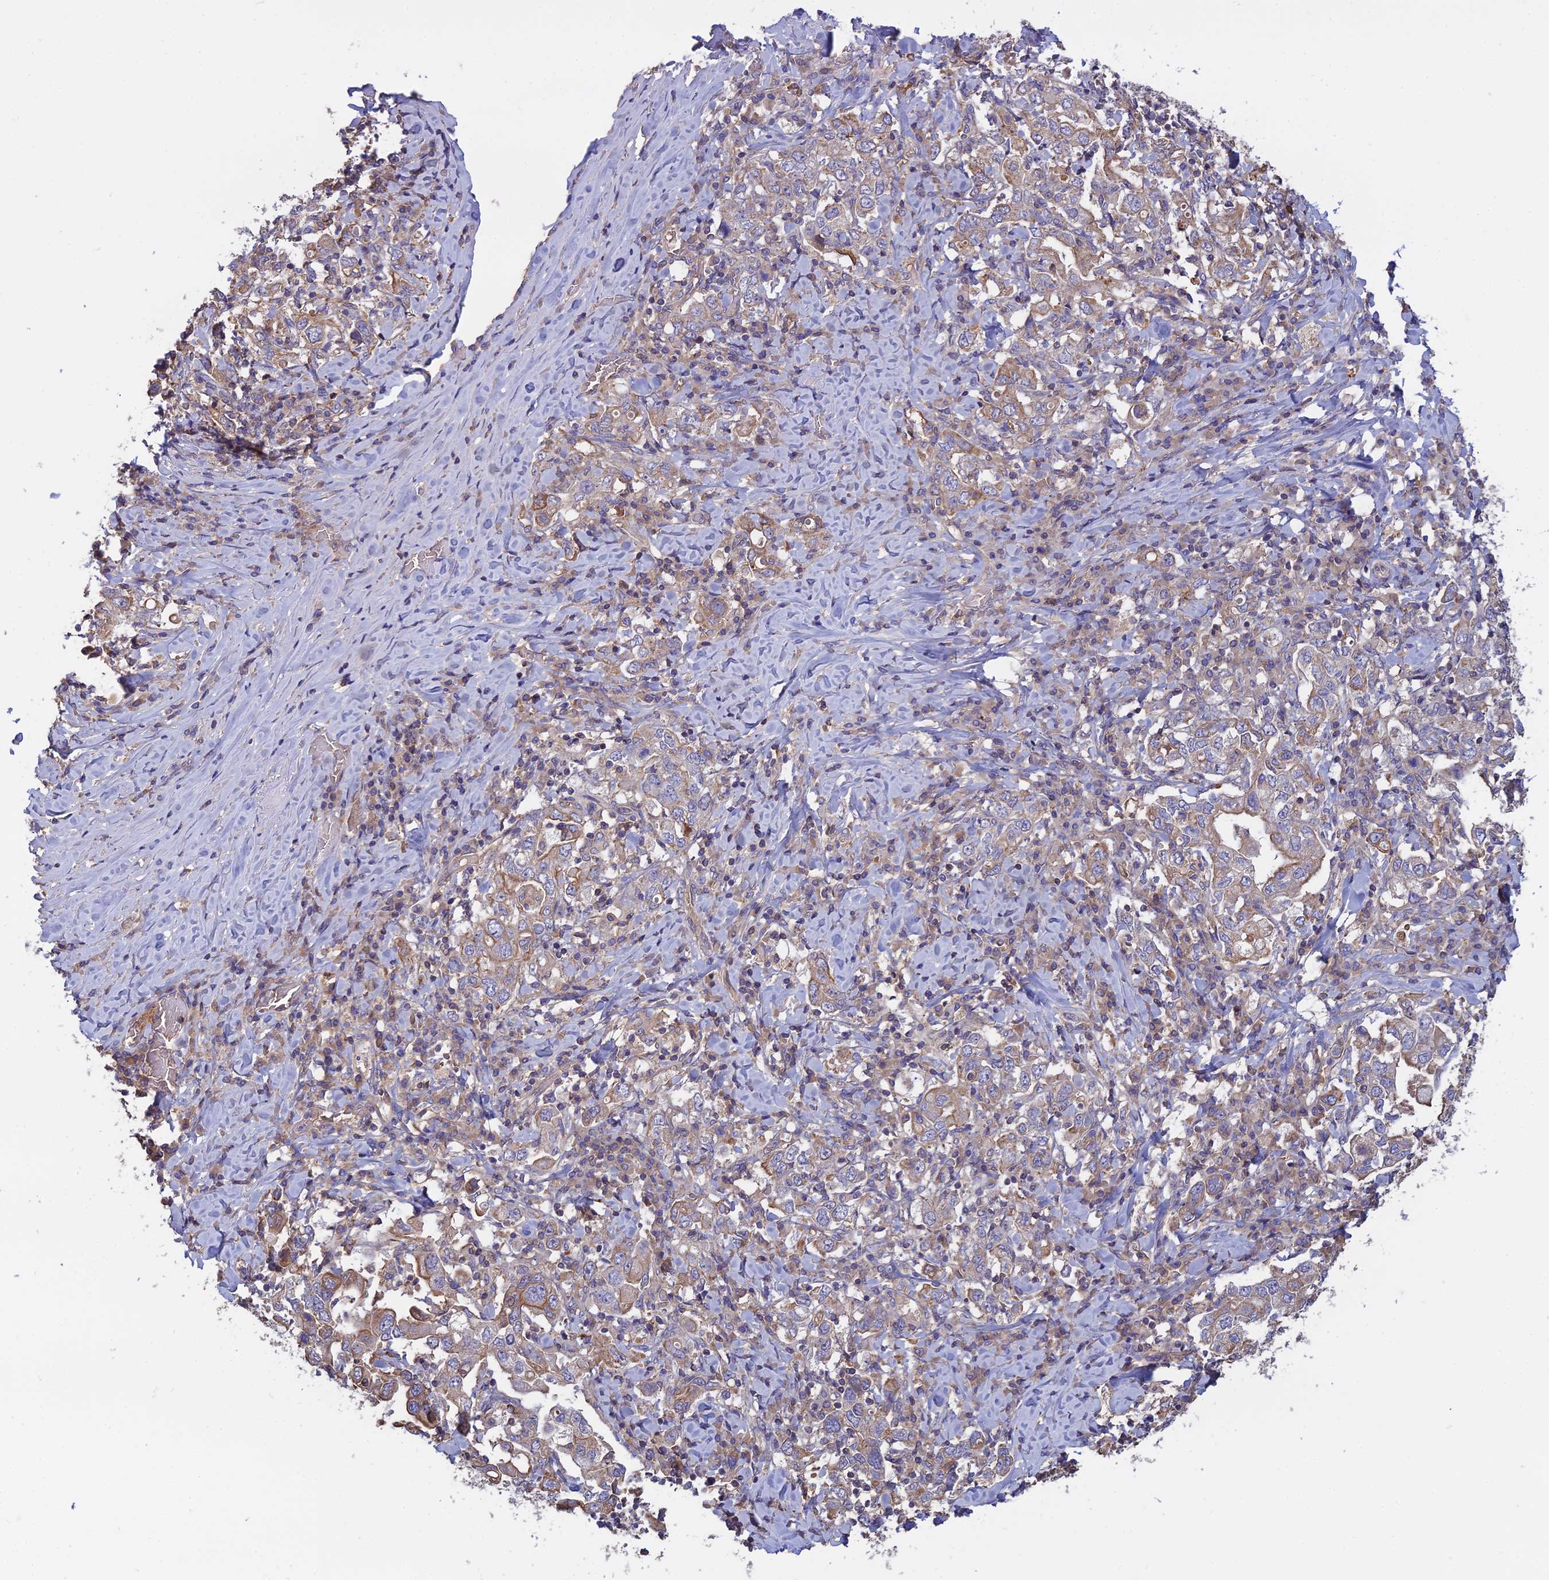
{"staining": {"intensity": "moderate", "quantity": "<25%", "location": "cytoplasmic/membranous"}, "tissue": "stomach cancer", "cell_type": "Tumor cells", "image_type": "cancer", "snomed": [{"axis": "morphology", "description": "Adenocarcinoma, NOS"}, {"axis": "topography", "description": "Stomach, upper"}], "caption": "Human stomach adenocarcinoma stained with a brown dye displays moderate cytoplasmic/membranous positive expression in about <25% of tumor cells.", "gene": "GALR2", "patient": {"sex": "male", "age": 62}}